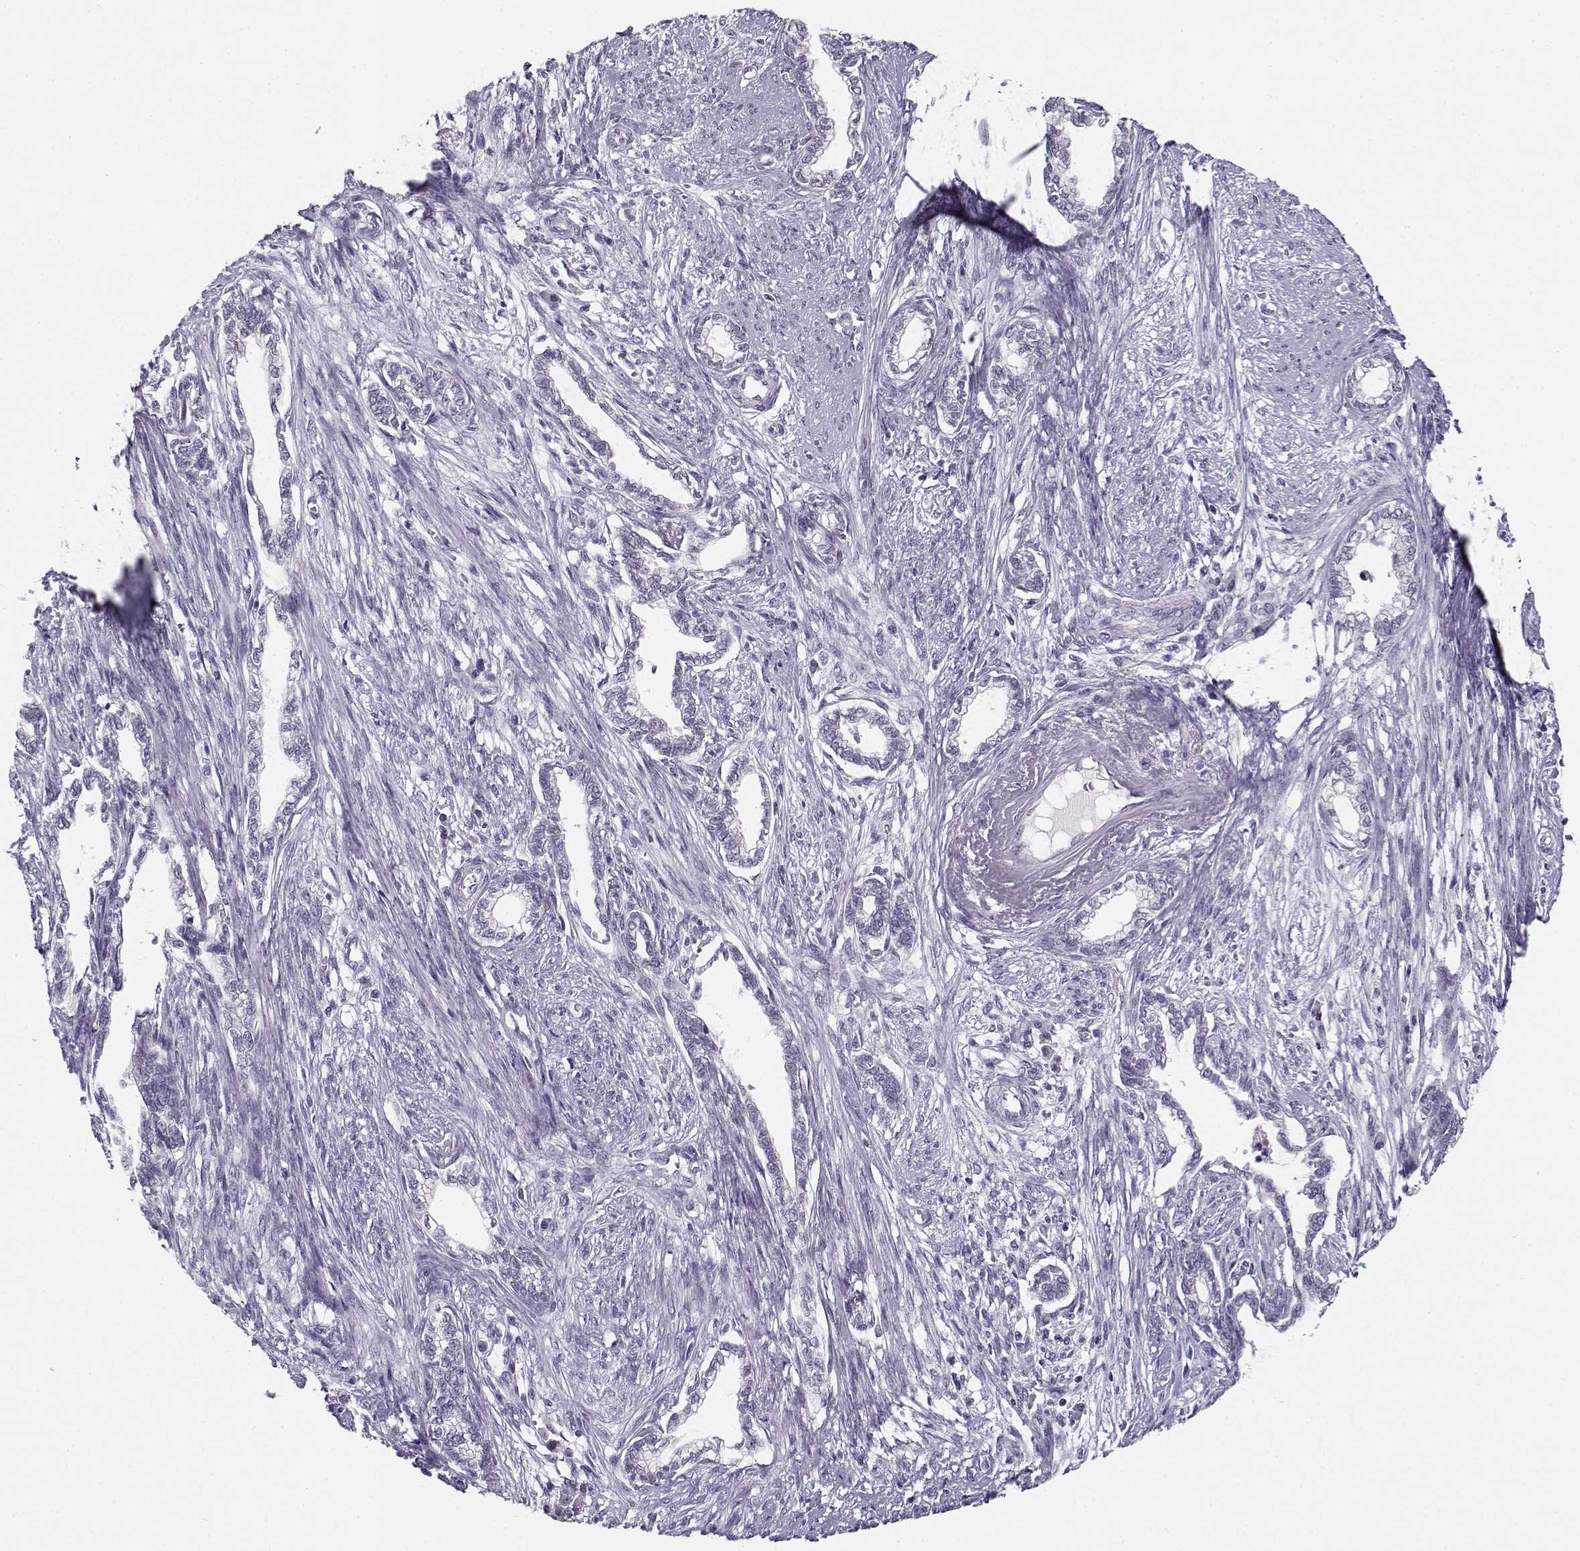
{"staining": {"intensity": "negative", "quantity": "none", "location": "none"}, "tissue": "cervical cancer", "cell_type": "Tumor cells", "image_type": "cancer", "snomed": [{"axis": "morphology", "description": "Adenocarcinoma, NOS"}, {"axis": "topography", "description": "Cervix"}], "caption": "IHC histopathology image of human cervical cancer (adenocarcinoma) stained for a protein (brown), which displays no positivity in tumor cells. (Brightfield microscopy of DAB immunohistochemistry at high magnification).", "gene": "C16orf86", "patient": {"sex": "female", "age": 62}}